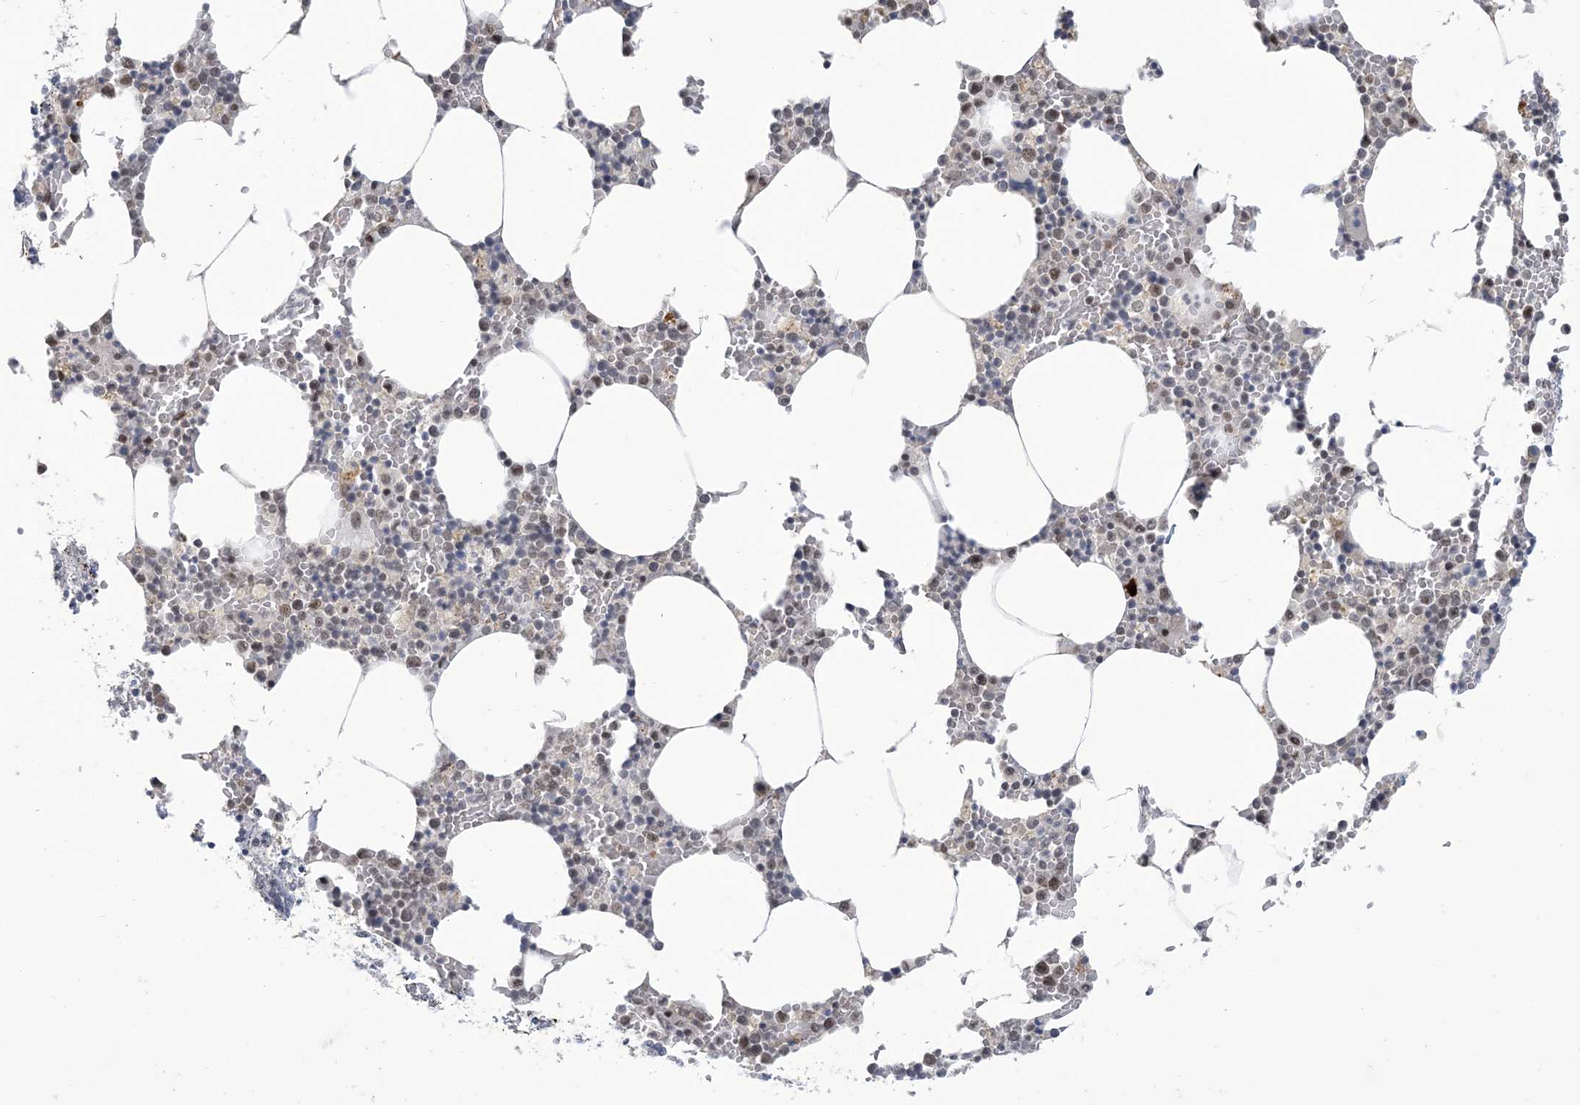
{"staining": {"intensity": "weak", "quantity": "25%-75%", "location": "nuclear"}, "tissue": "bone marrow", "cell_type": "Hematopoietic cells", "image_type": "normal", "snomed": [{"axis": "morphology", "description": "Normal tissue, NOS"}, {"axis": "topography", "description": "Bone marrow"}], "caption": "Protein analysis of normal bone marrow shows weak nuclear staining in approximately 25%-75% of hematopoietic cells.", "gene": "ZNF674", "patient": {"sex": "male", "age": 70}}